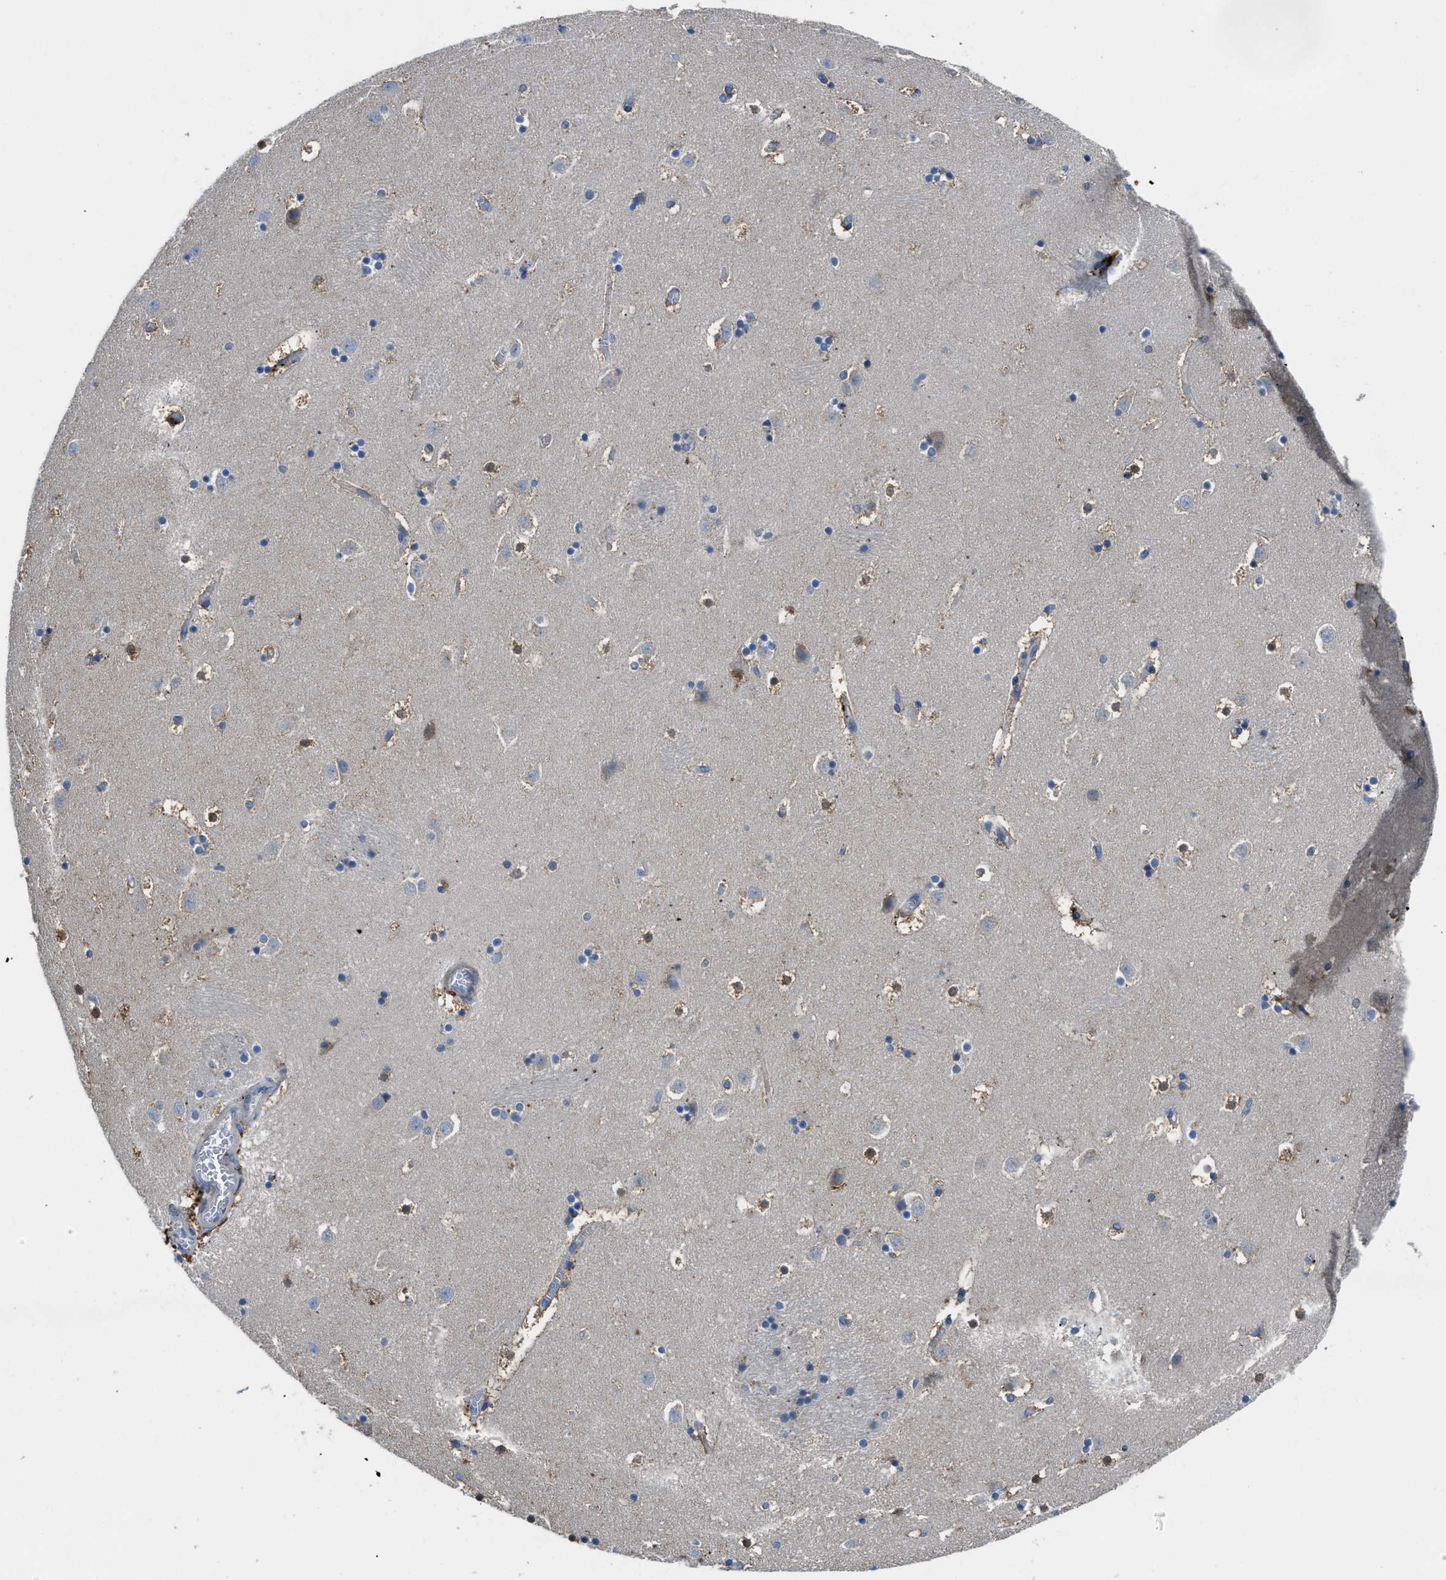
{"staining": {"intensity": "moderate", "quantity": "25%-75%", "location": "cytoplasmic/membranous"}, "tissue": "caudate", "cell_type": "Glial cells", "image_type": "normal", "snomed": [{"axis": "morphology", "description": "Normal tissue, NOS"}, {"axis": "topography", "description": "Lateral ventricle wall"}], "caption": "A histopathology image of caudate stained for a protein displays moderate cytoplasmic/membranous brown staining in glial cells.", "gene": "MAP3K20", "patient": {"sex": "male", "age": 45}}